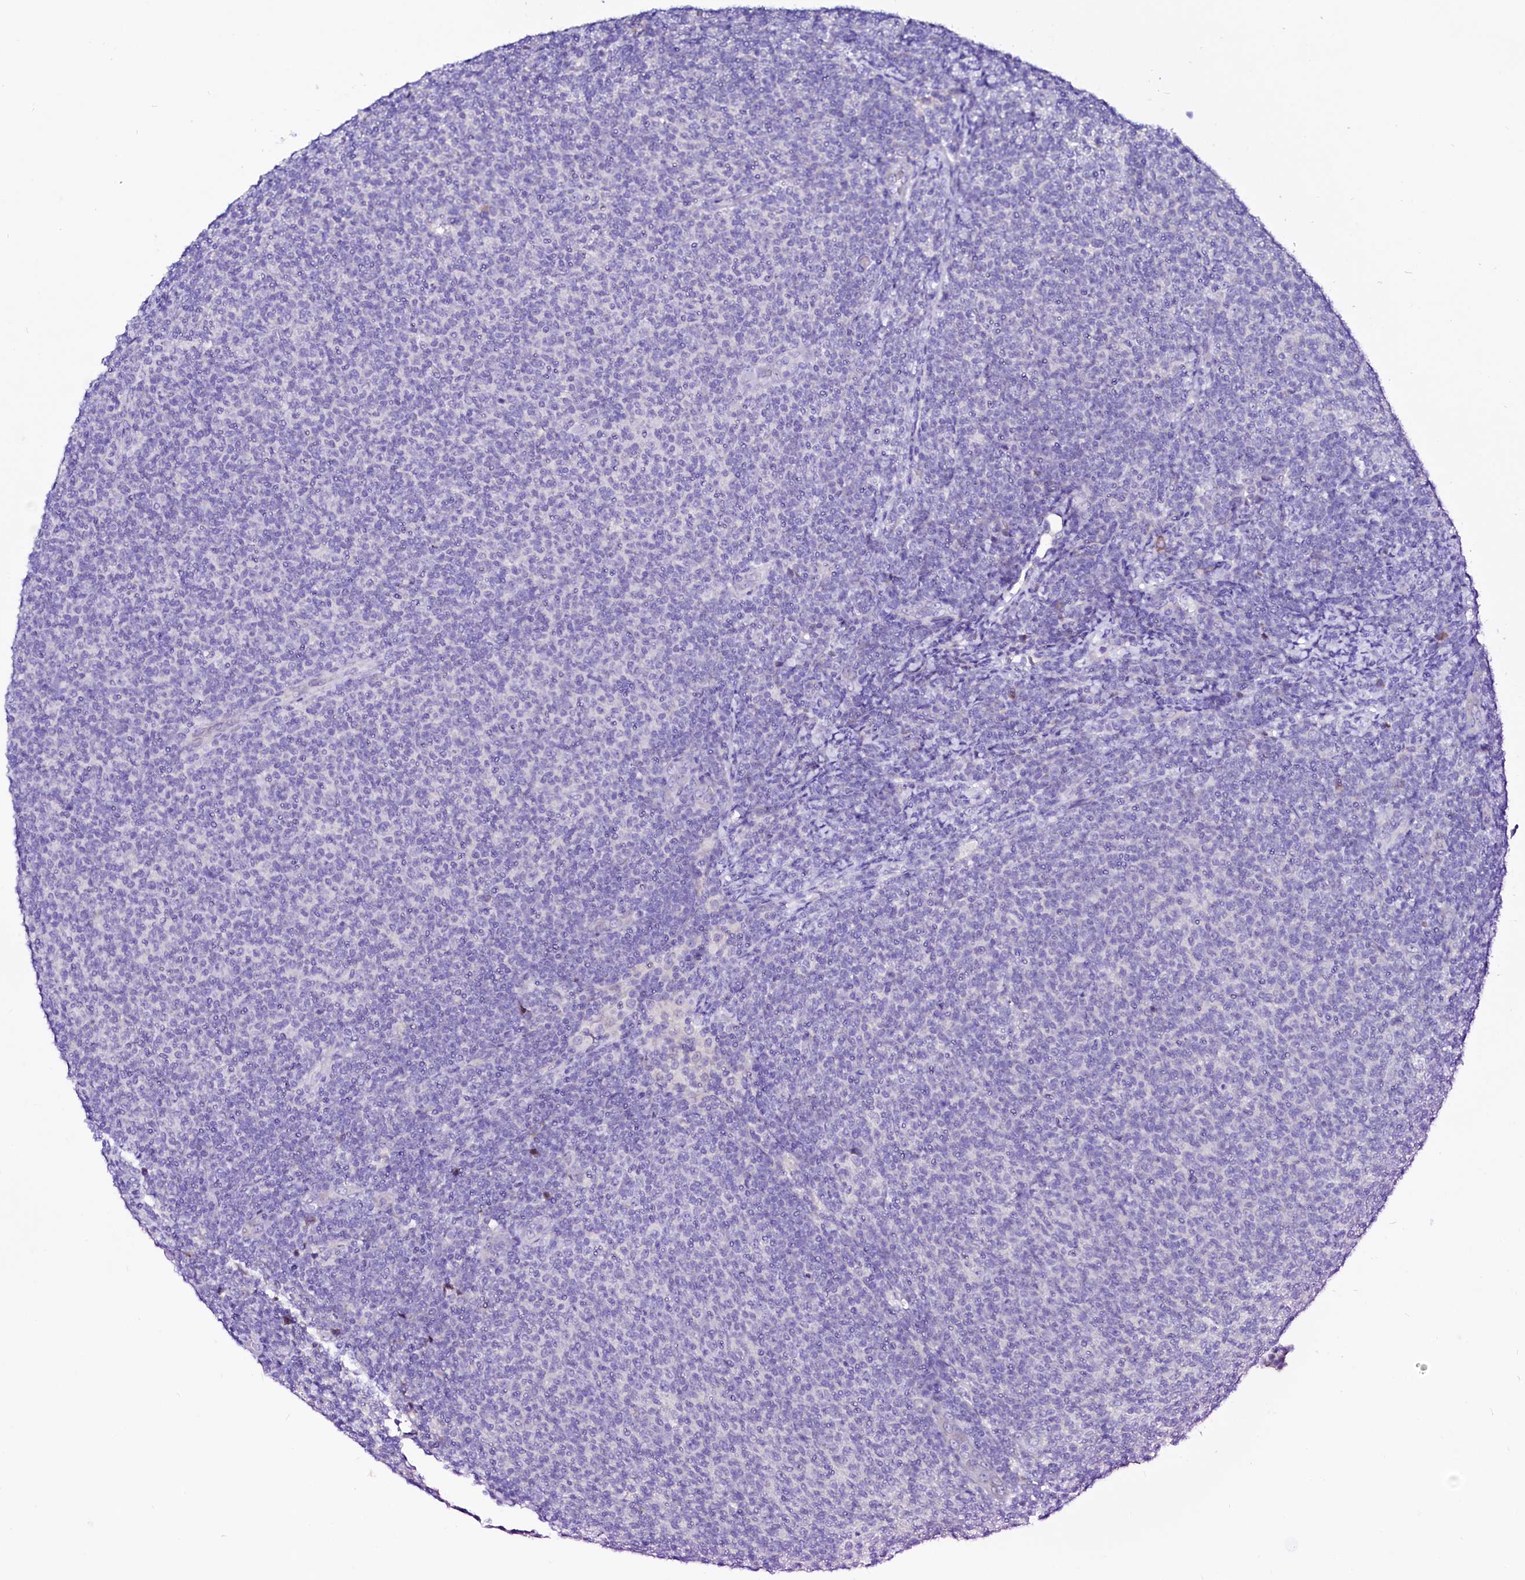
{"staining": {"intensity": "negative", "quantity": "none", "location": "none"}, "tissue": "lymphoma", "cell_type": "Tumor cells", "image_type": "cancer", "snomed": [{"axis": "morphology", "description": "Malignant lymphoma, non-Hodgkin's type, Low grade"}, {"axis": "topography", "description": "Lymph node"}], "caption": "This micrograph is of malignant lymphoma, non-Hodgkin's type (low-grade) stained with immunohistochemistry (IHC) to label a protein in brown with the nuclei are counter-stained blue. There is no expression in tumor cells.", "gene": "BTBD16", "patient": {"sex": "male", "age": 66}}